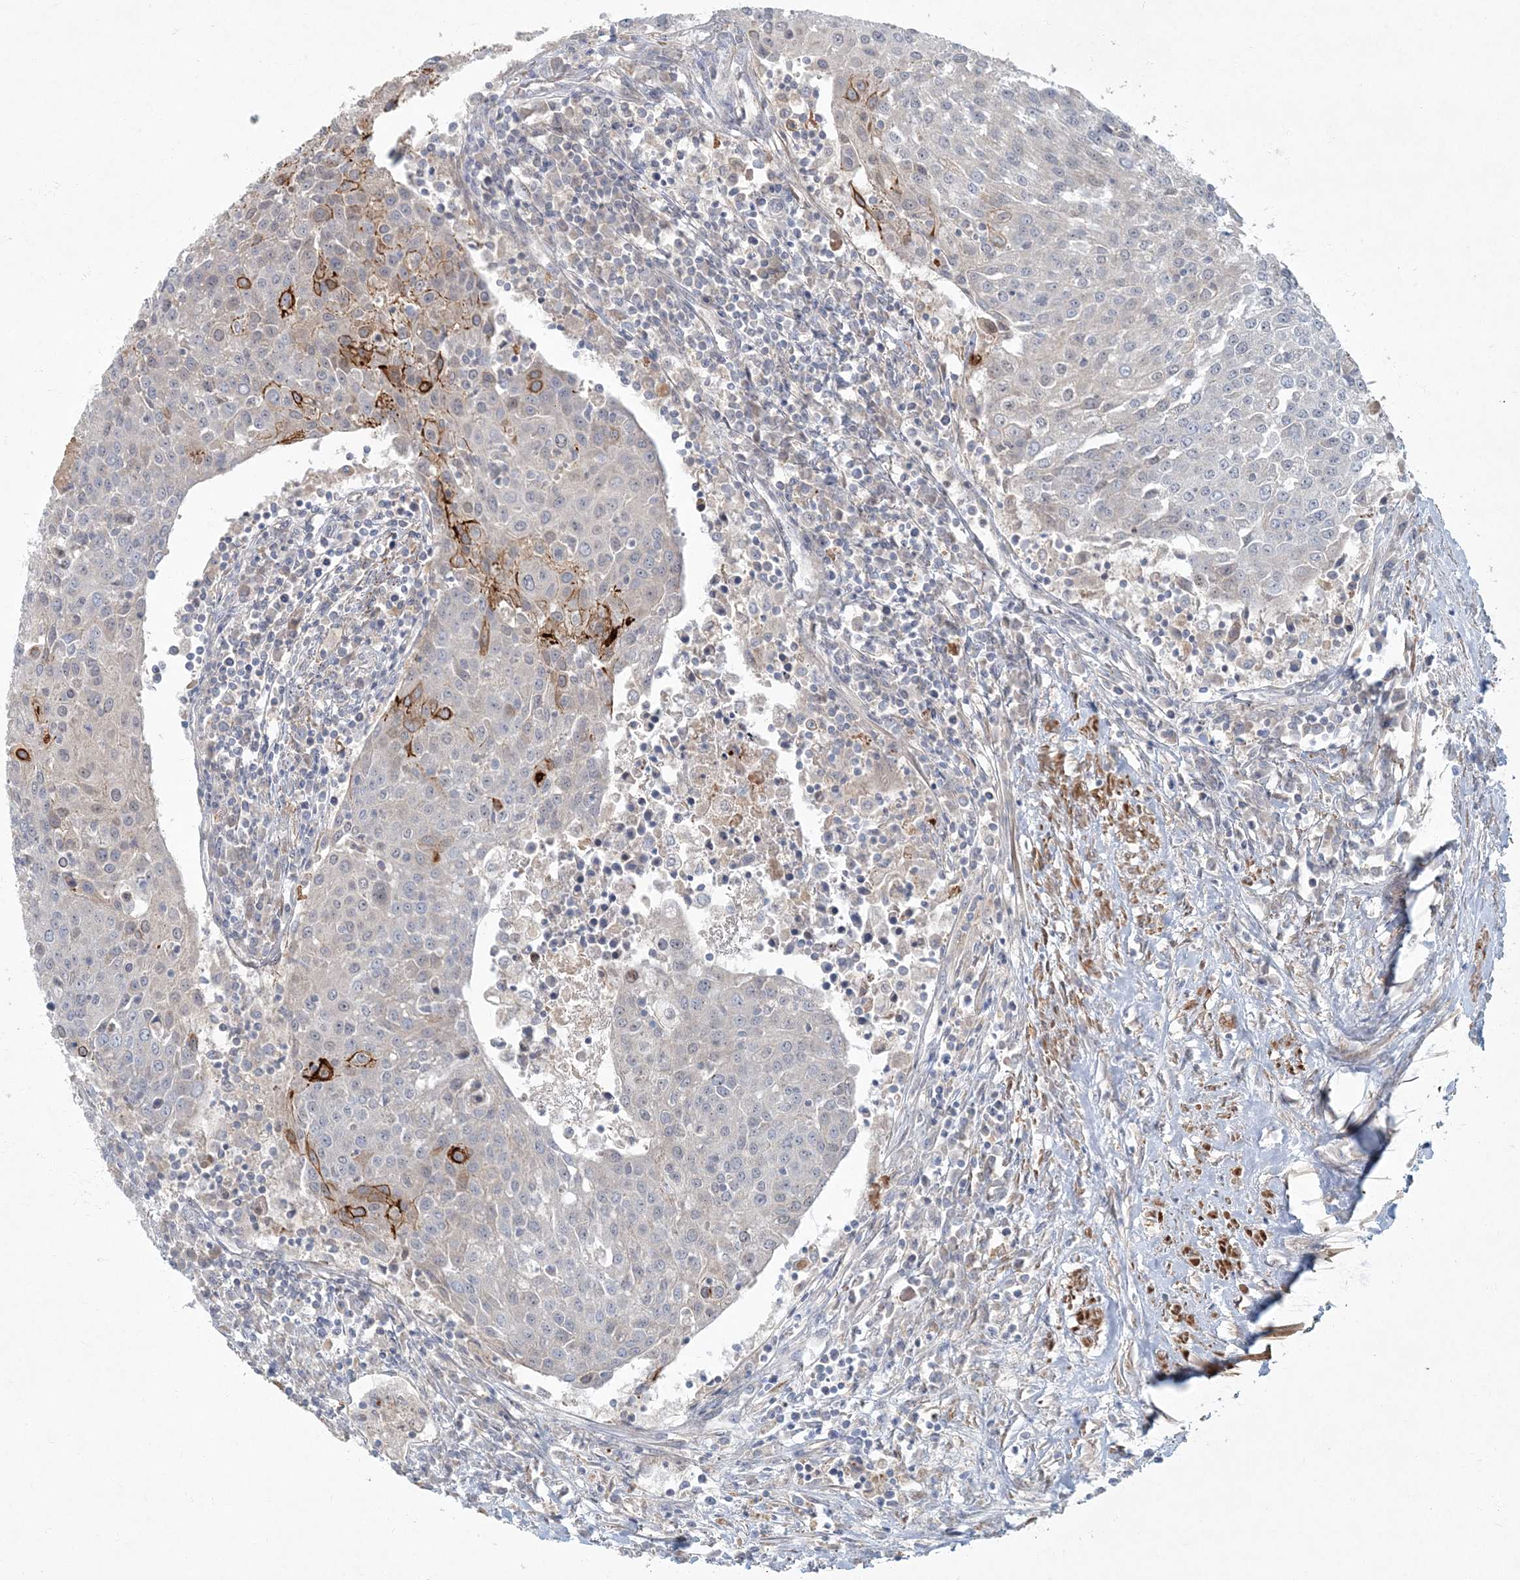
{"staining": {"intensity": "strong", "quantity": "<25%", "location": "cytoplasmic/membranous"}, "tissue": "urothelial cancer", "cell_type": "Tumor cells", "image_type": "cancer", "snomed": [{"axis": "morphology", "description": "Urothelial carcinoma, High grade"}, {"axis": "topography", "description": "Urinary bladder"}], "caption": "A medium amount of strong cytoplasmic/membranous expression is appreciated in about <25% of tumor cells in high-grade urothelial carcinoma tissue.", "gene": "ARHGEF38", "patient": {"sex": "female", "age": 85}}